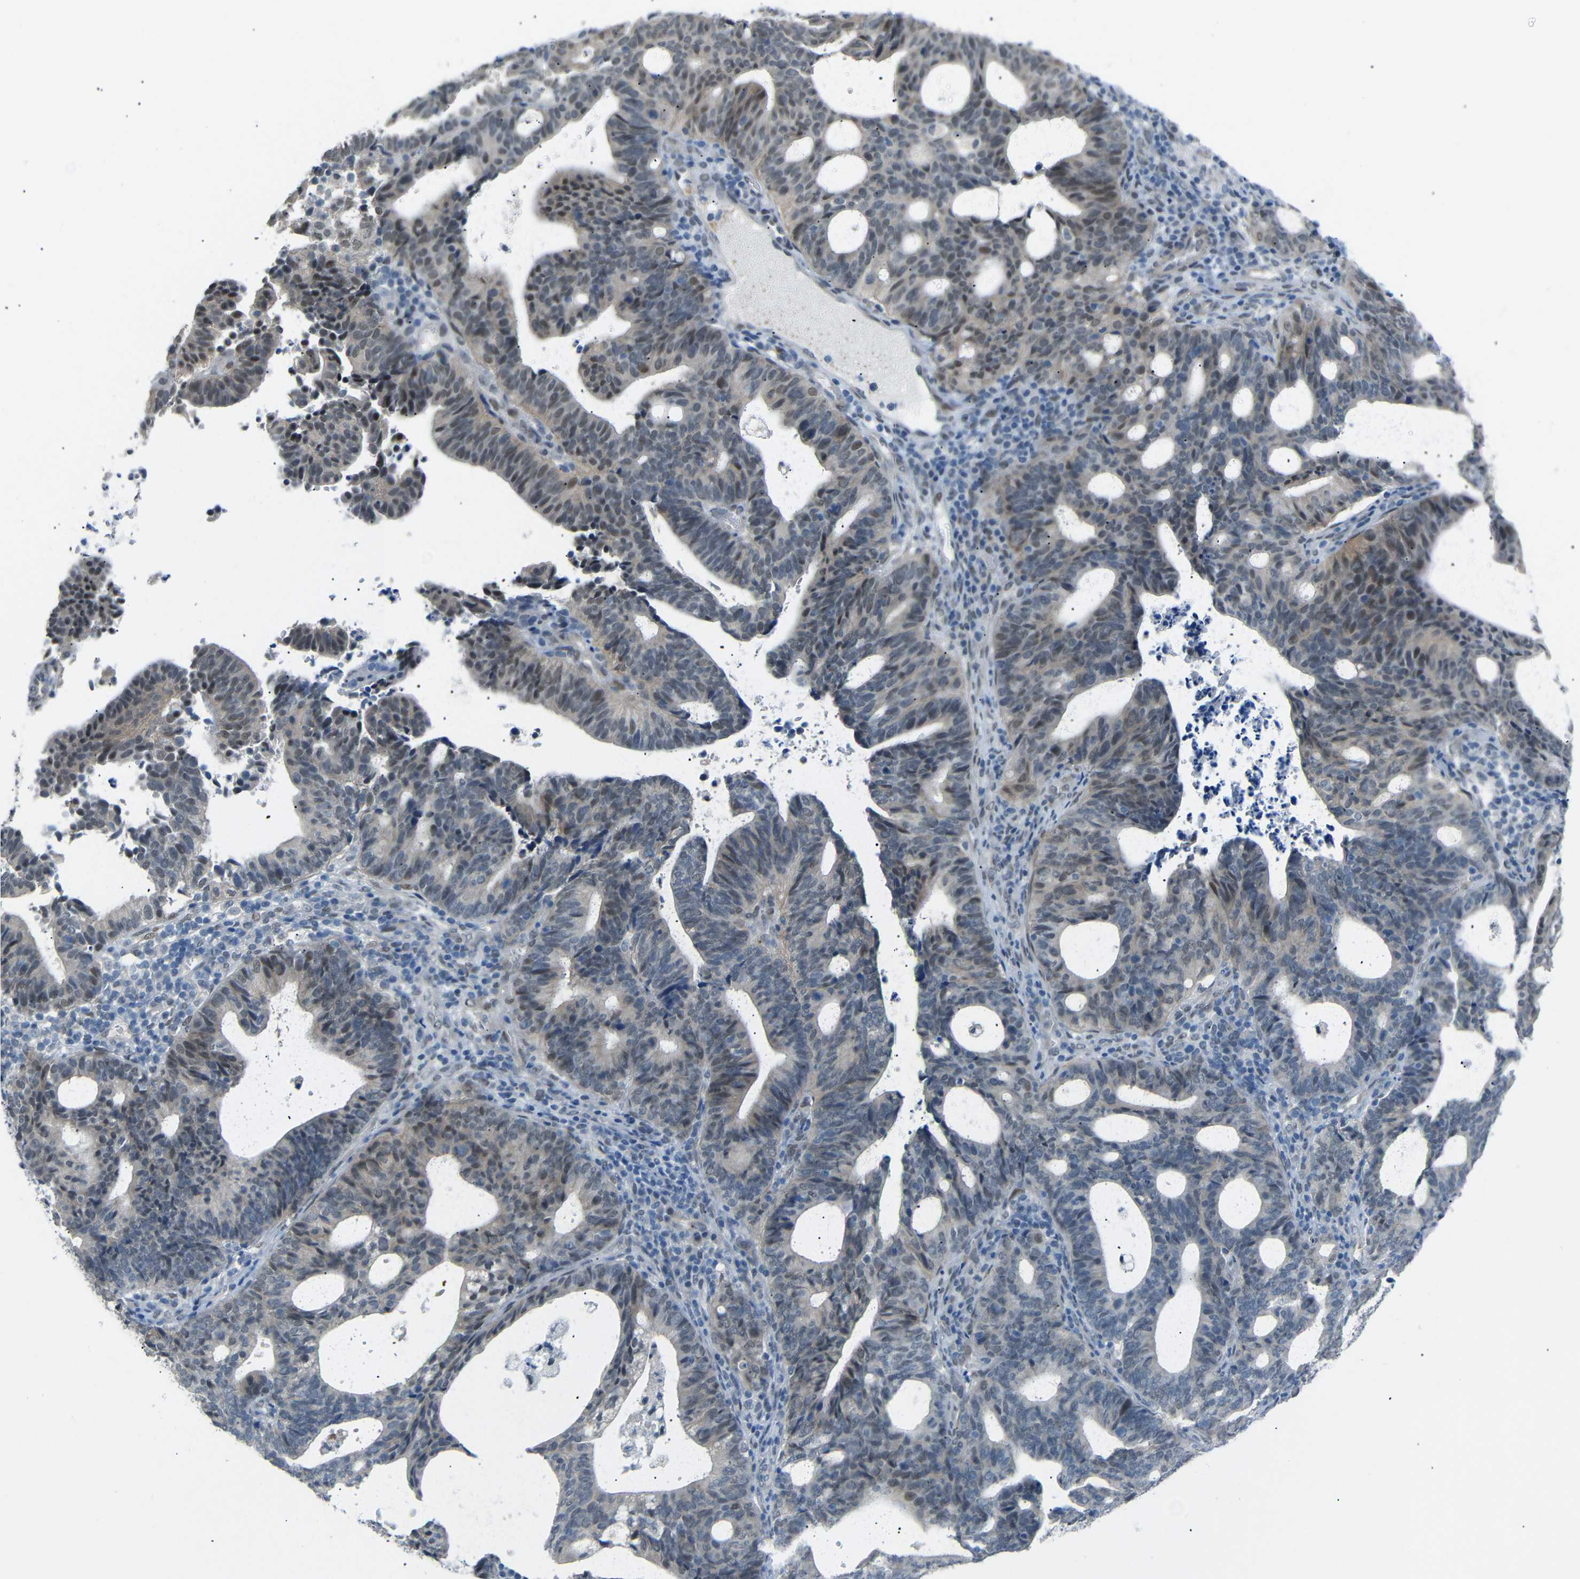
{"staining": {"intensity": "moderate", "quantity": "<25%", "location": "nuclear"}, "tissue": "endometrial cancer", "cell_type": "Tumor cells", "image_type": "cancer", "snomed": [{"axis": "morphology", "description": "Adenocarcinoma, NOS"}, {"axis": "topography", "description": "Uterus"}], "caption": "Protein expression by IHC shows moderate nuclear positivity in approximately <25% of tumor cells in endometrial cancer (adenocarcinoma). The staining is performed using DAB (3,3'-diaminobenzidine) brown chromogen to label protein expression. The nuclei are counter-stained blue using hematoxylin.", "gene": "GPR158", "patient": {"sex": "female", "age": 83}}